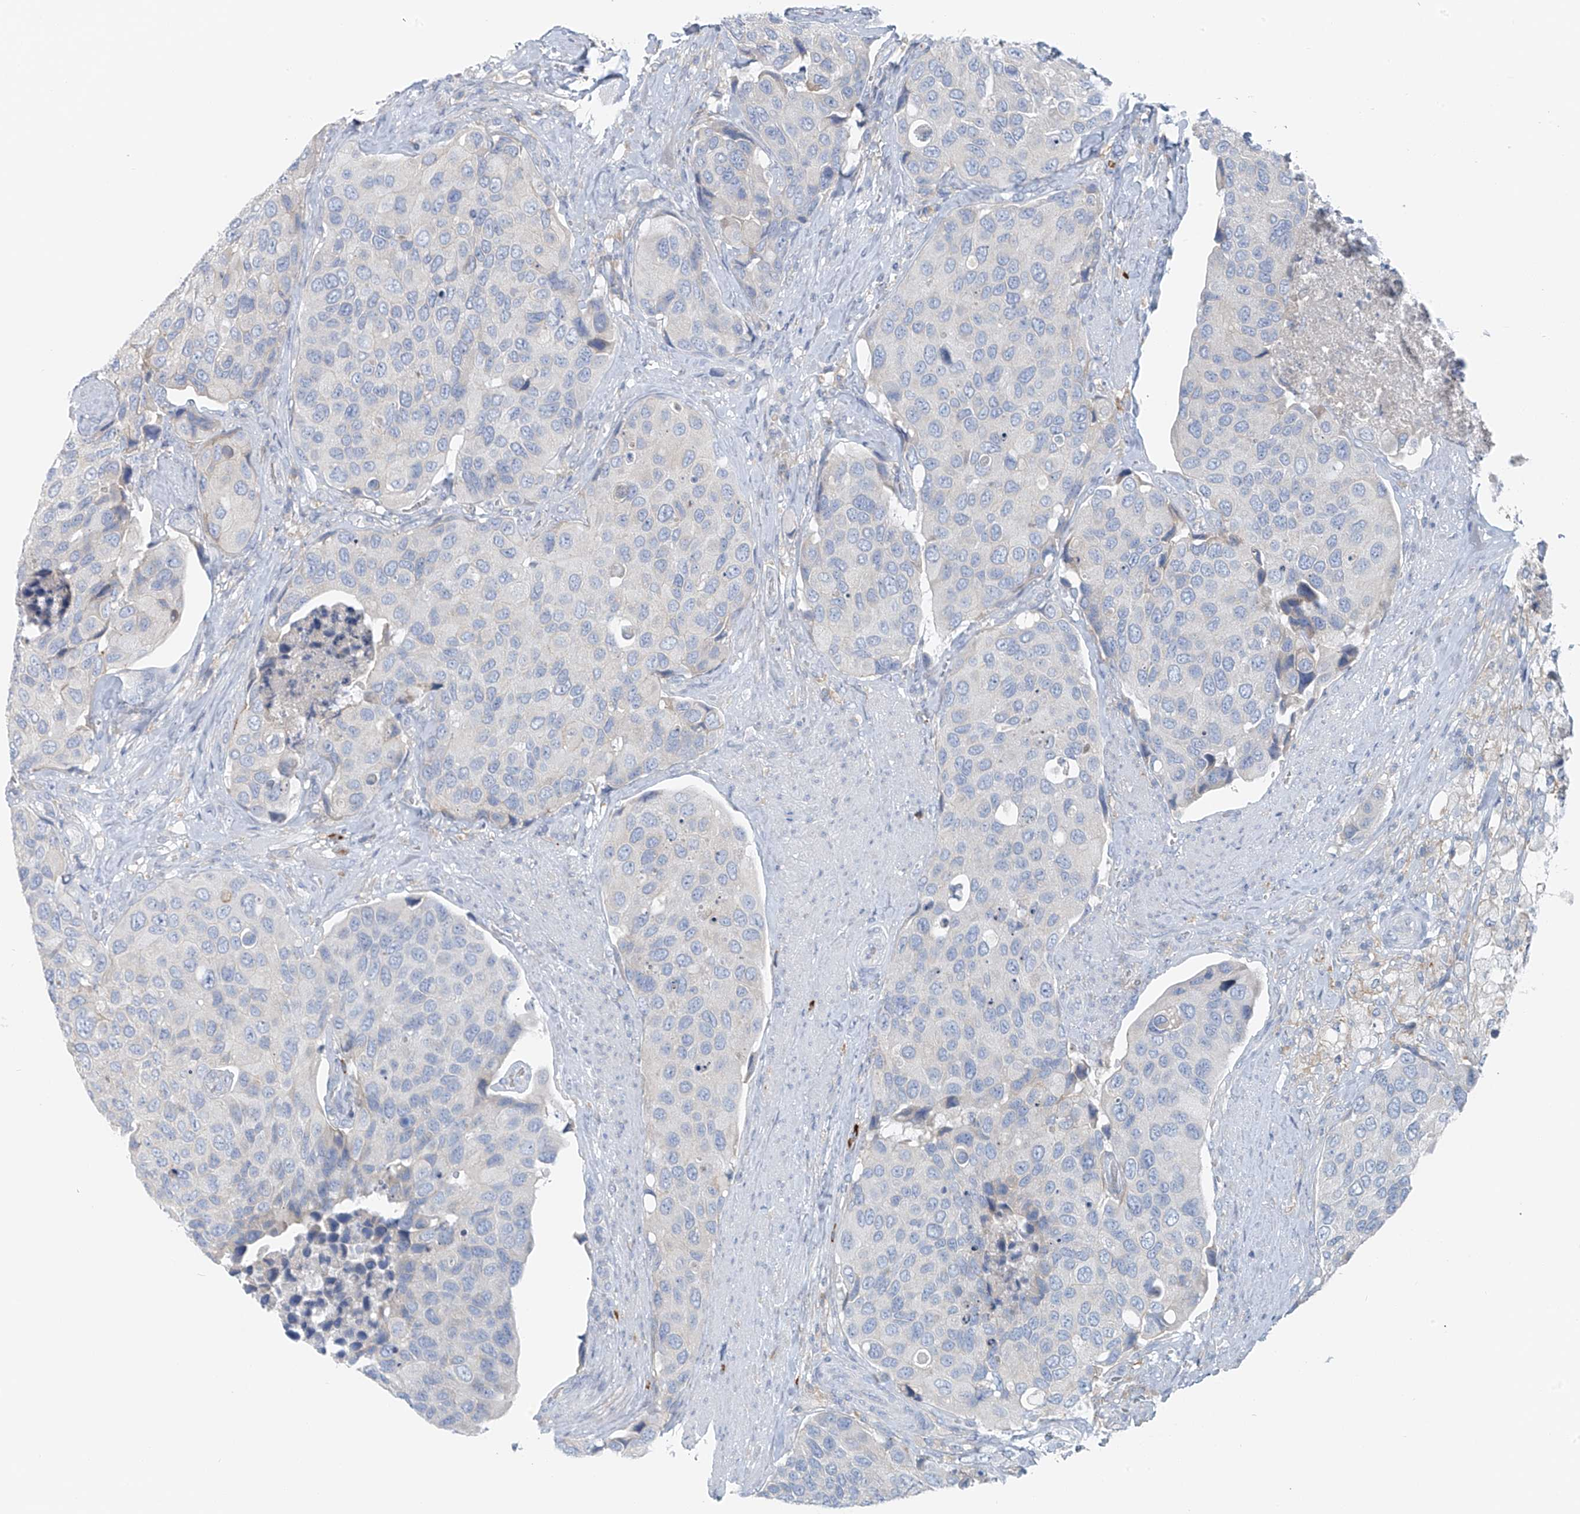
{"staining": {"intensity": "negative", "quantity": "none", "location": "none"}, "tissue": "urothelial cancer", "cell_type": "Tumor cells", "image_type": "cancer", "snomed": [{"axis": "morphology", "description": "Urothelial carcinoma, High grade"}, {"axis": "topography", "description": "Urinary bladder"}], "caption": "Photomicrograph shows no protein expression in tumor cells of urothelial cancer tissue.", "gene": "POMGNT2", "patient": {"sex": "male", "age": 74}}